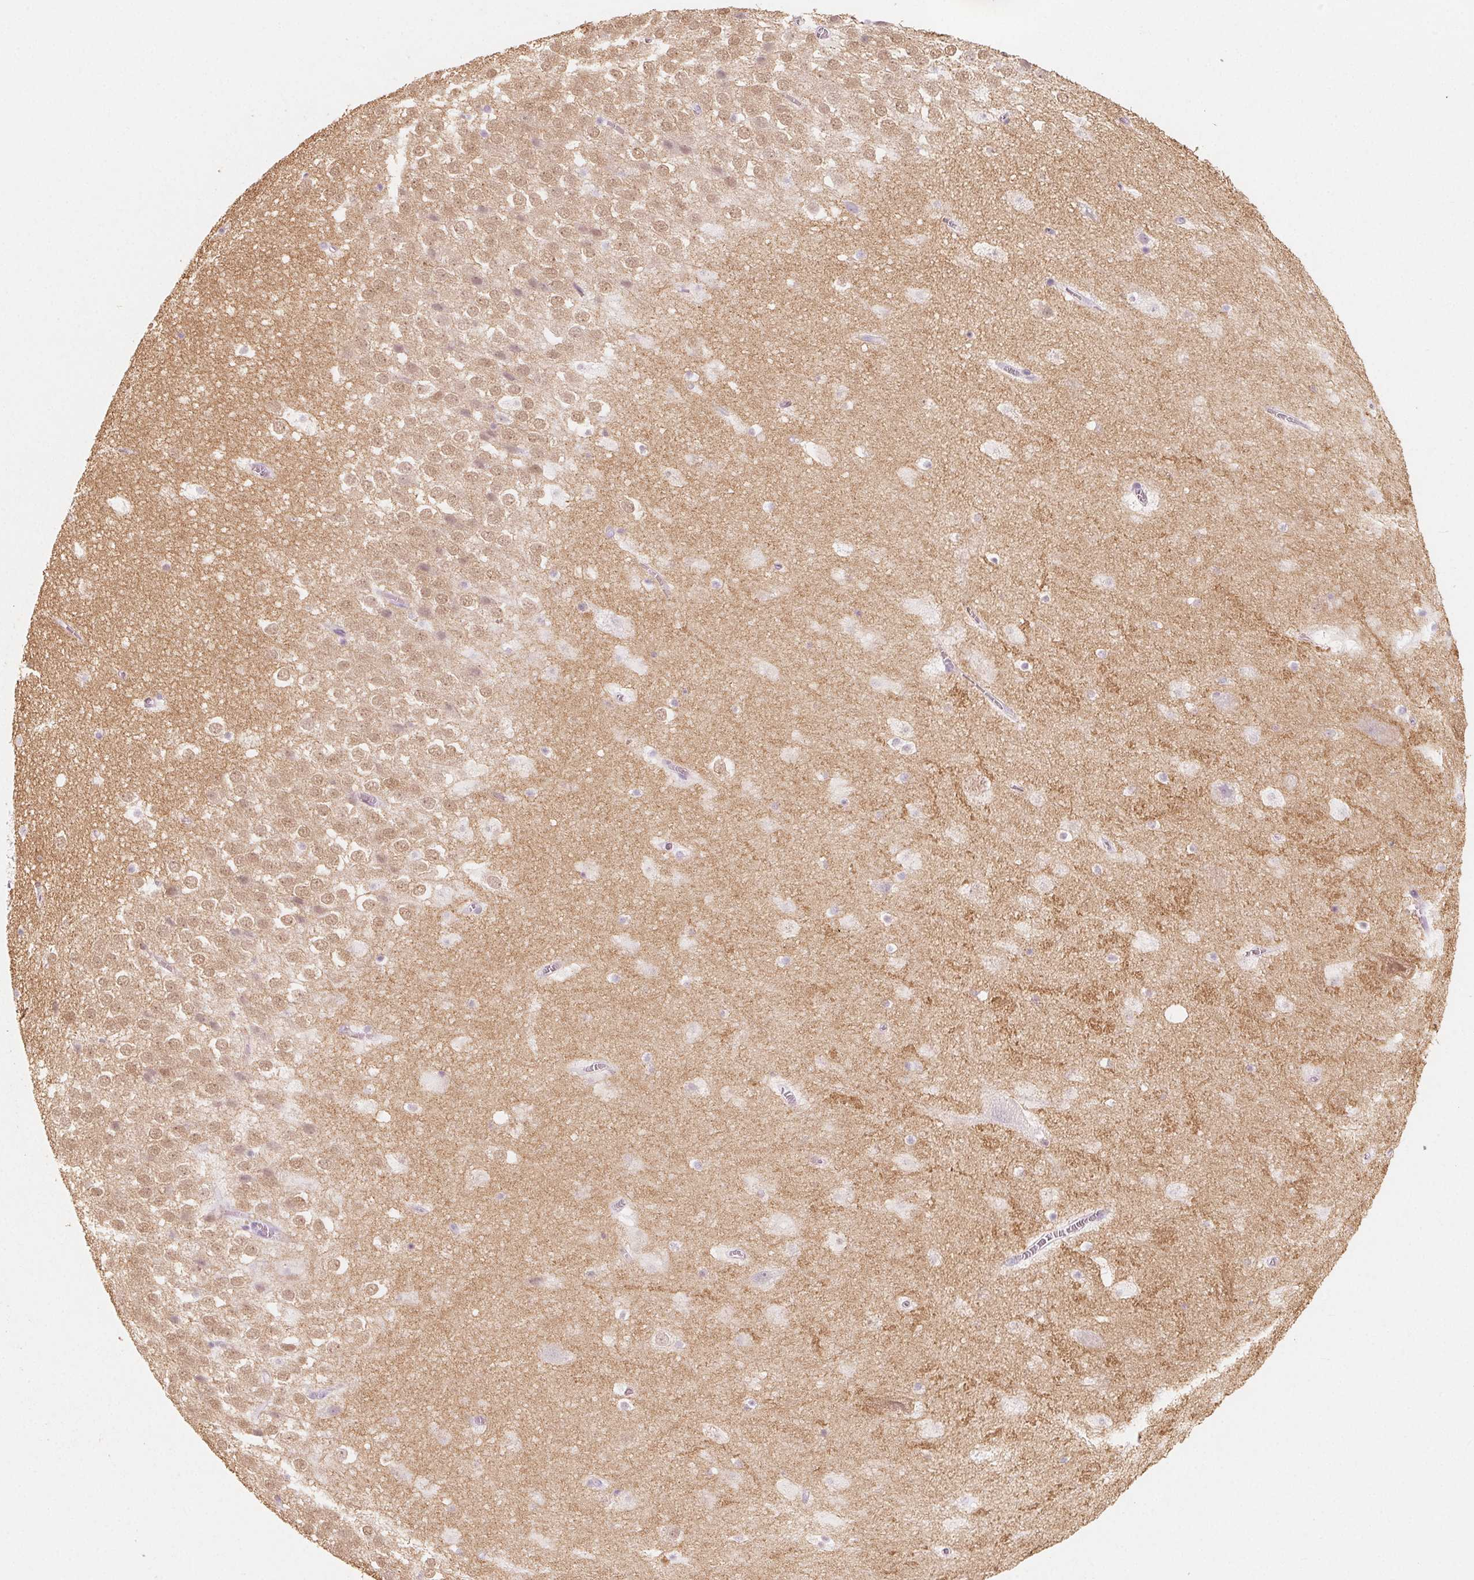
{"staining": {"intensity": "negative", "quantity": "none", "location": "none"}, "tissue": "hippocampus", "cell_type": "Glial cells", "image_type": "normal", "snomed": [{"axis": "morphology", "description": "Normal tissue, NOS"}, {"axis": "topography", "description": "Hippocampus"}], "caption": "Protein analysis of unremarkable hippocampus exhibits no significant staining in glial cells. (DAB IHC visualized using brightfield microscopy, high magnification).", "gene": "SH3GL2", "patient": {"sex": "female", "age": 42}}